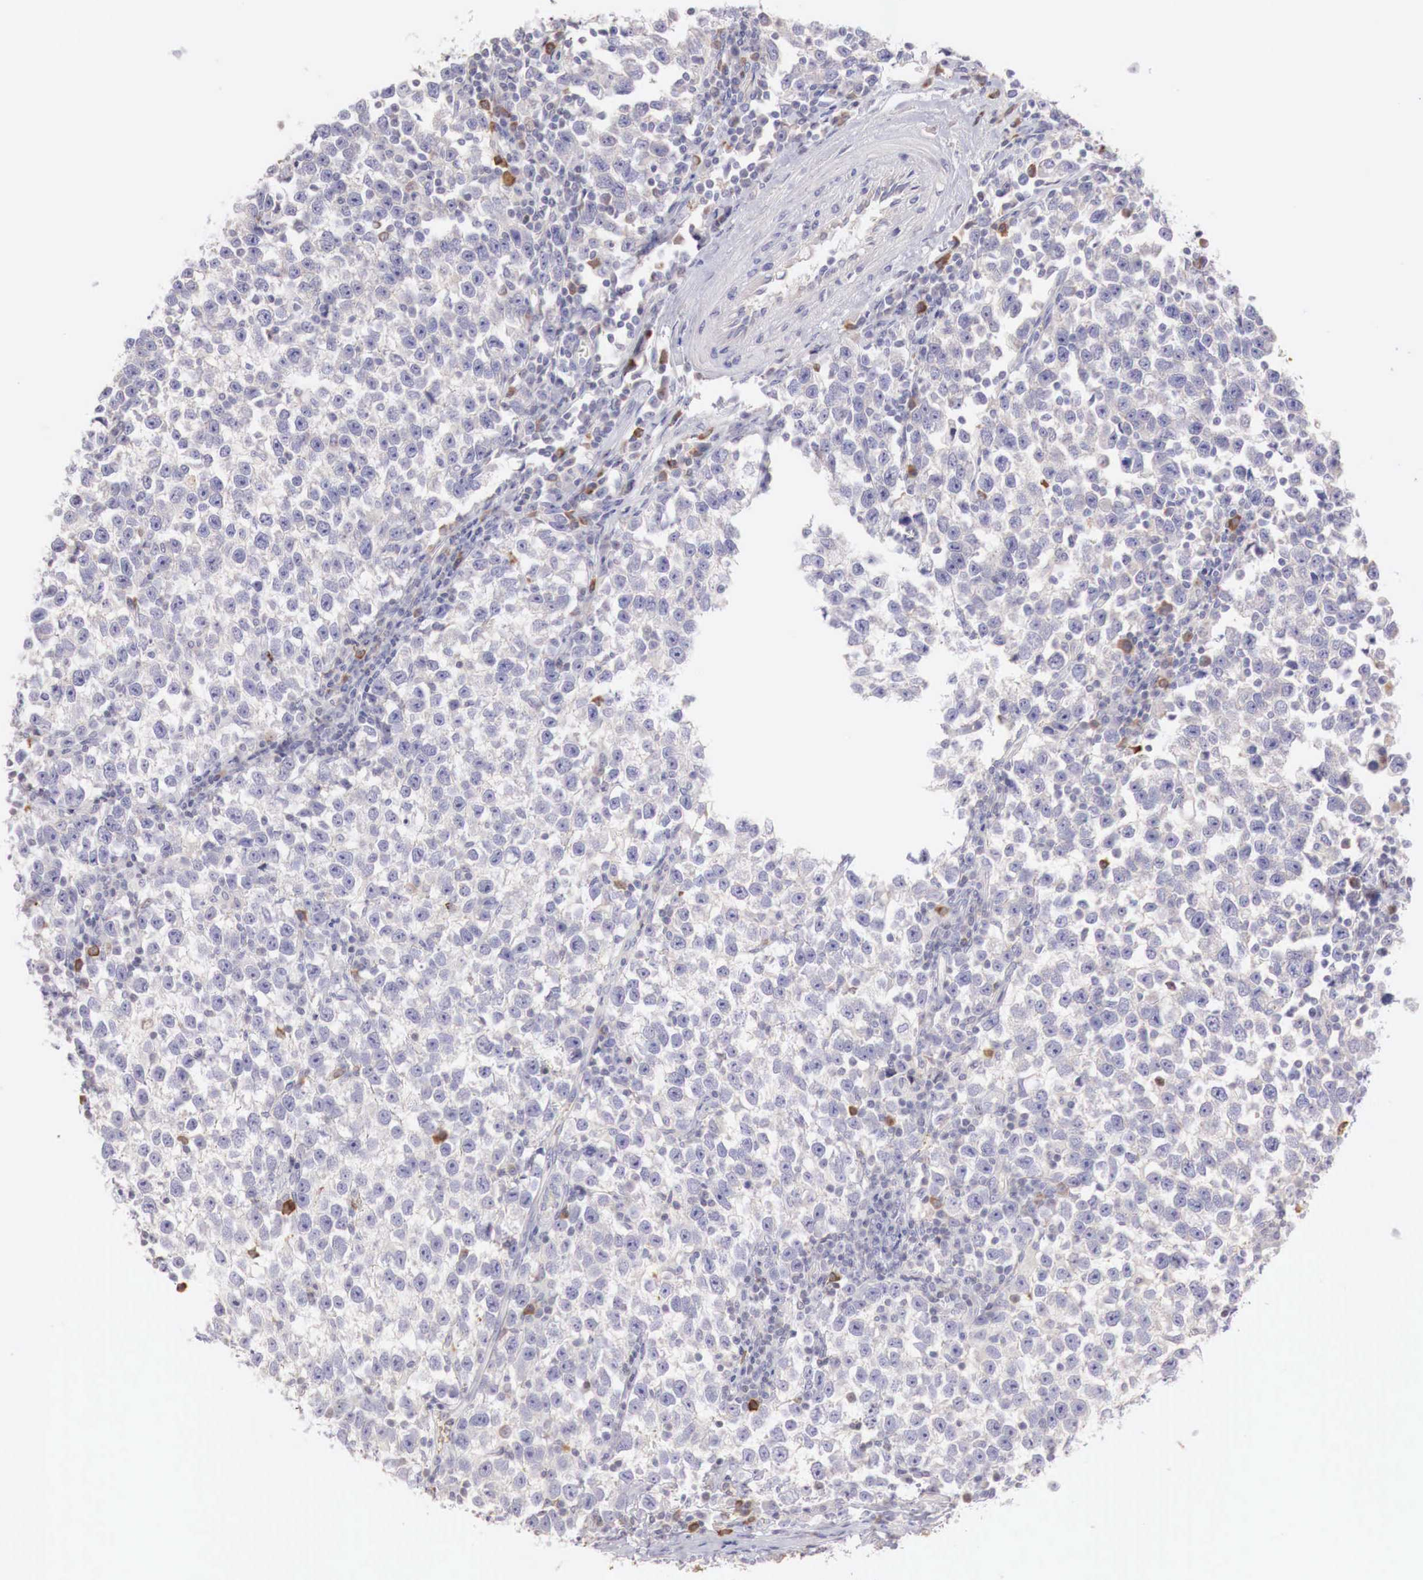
{"staining": {"intensity": "negative", "quantity": "none", "location": "none"}, "tissue": "testis cancer", "cell_type": "Tumor cells", "image_type": "cancer", "snomed": [{"axis": "morphology", "description": "Seminoma, NOS"}, {"axis": "topography", "description": "Testis"}], "caption": "Protein analysis of testis seminoma demonstrates no significant staining in tumor cells.", "gene": "XPNPEP2", "patient": {"sex": "male", "age": 43}}